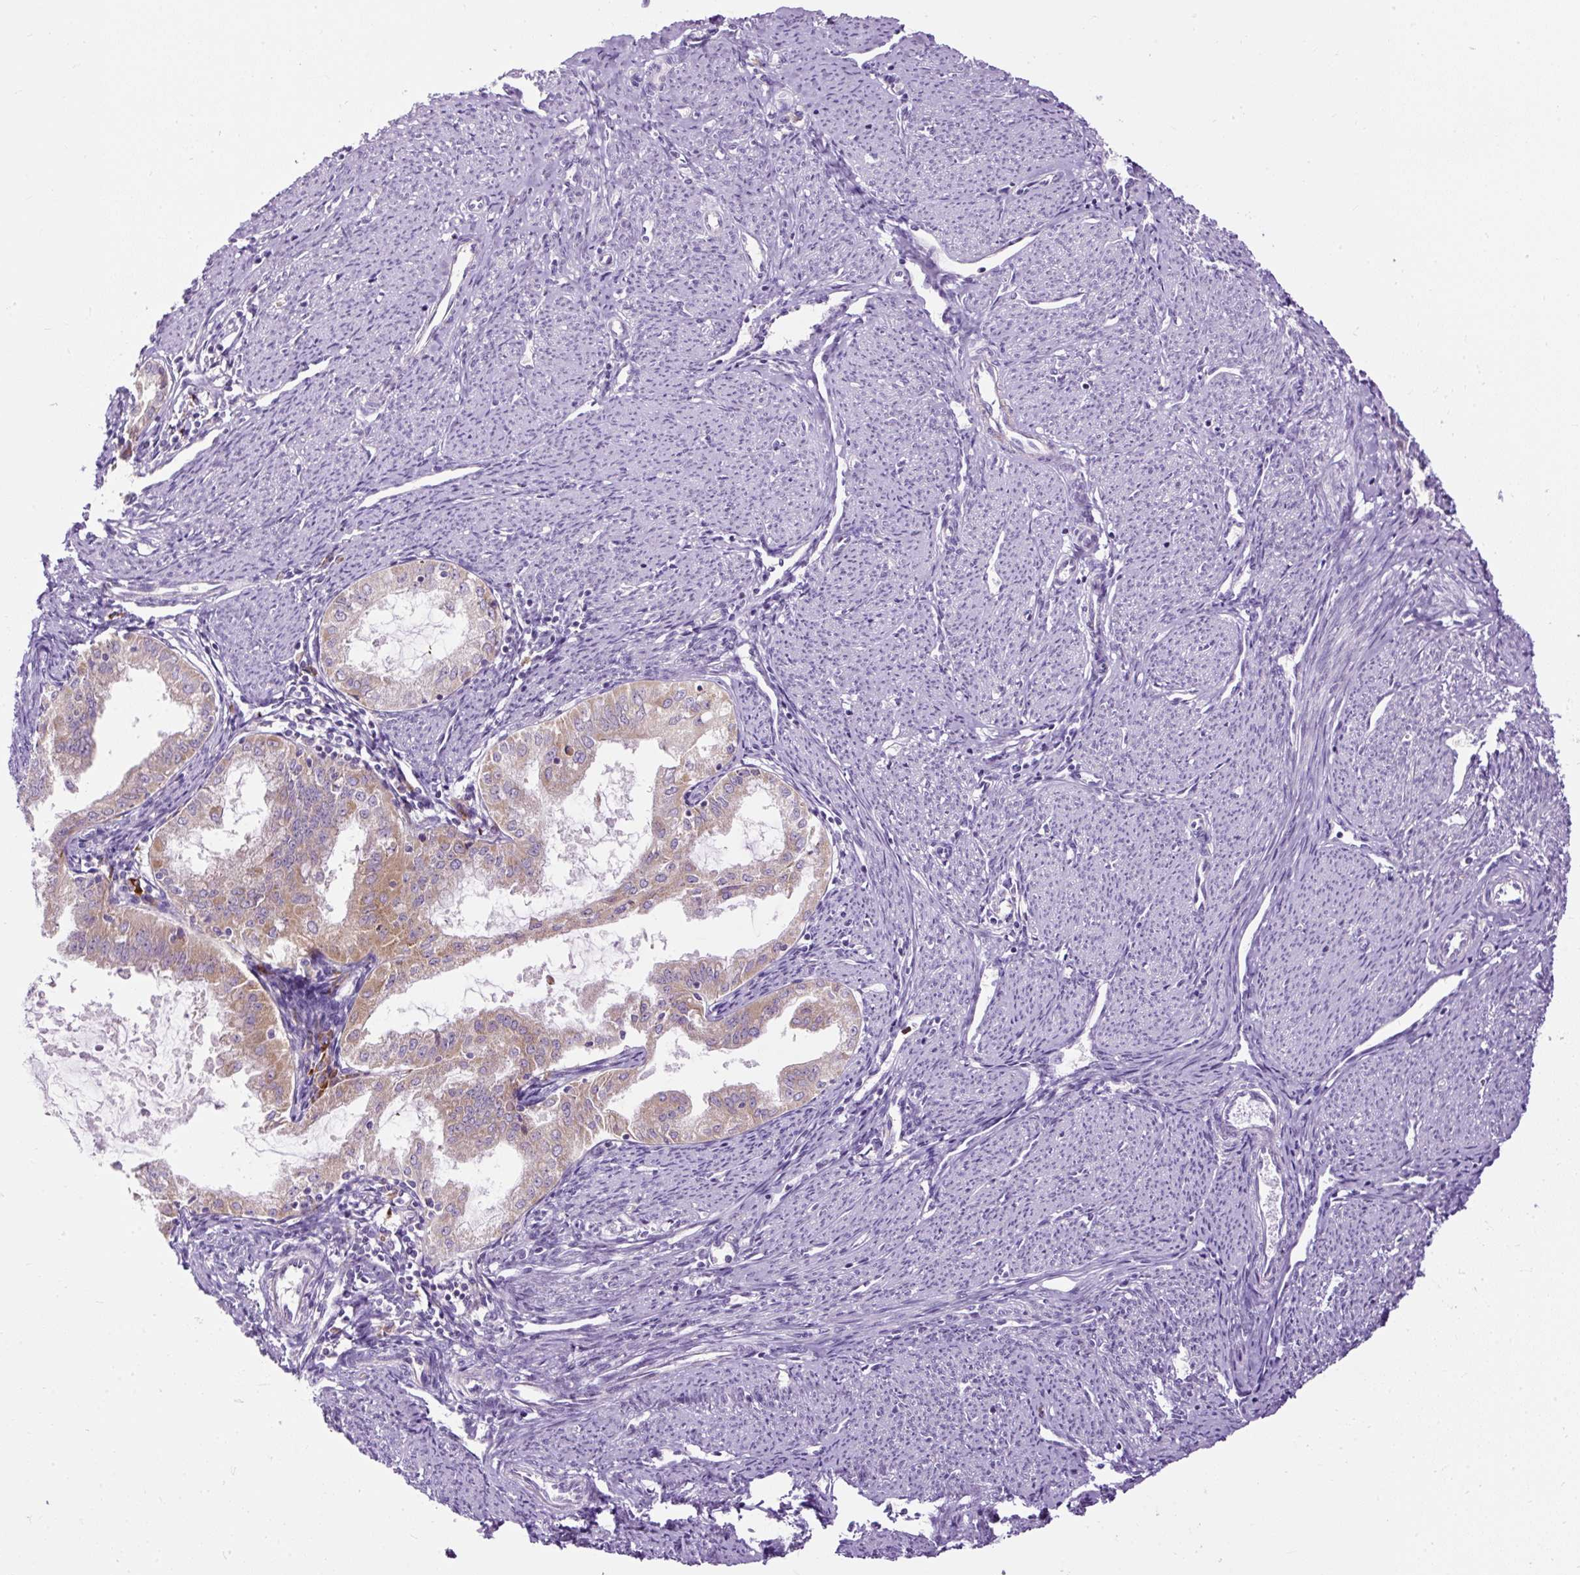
{"staining": {"intensity": "moderate", "quantity": "25%-75%", "location": "cytoplasmic/membranous"}, "tissue": "endometrial cancer", "cell_type": "Tumor cells", "image_type": "cancer", "snomed": [{"axis": "morphology", "description": "Adenocarcinoma, NOS"}, {"axis": "topography", "description": "Endometrium"}], "caption": "Human adenocarcinoma (endometrial) stained with a brown dye exhibits moderate cytoplasmic/membranous positive staining in approximately 25%-75% of tumor cells.", "gene": "FMC1", "patient": {"sex": "female", "age": 70}}